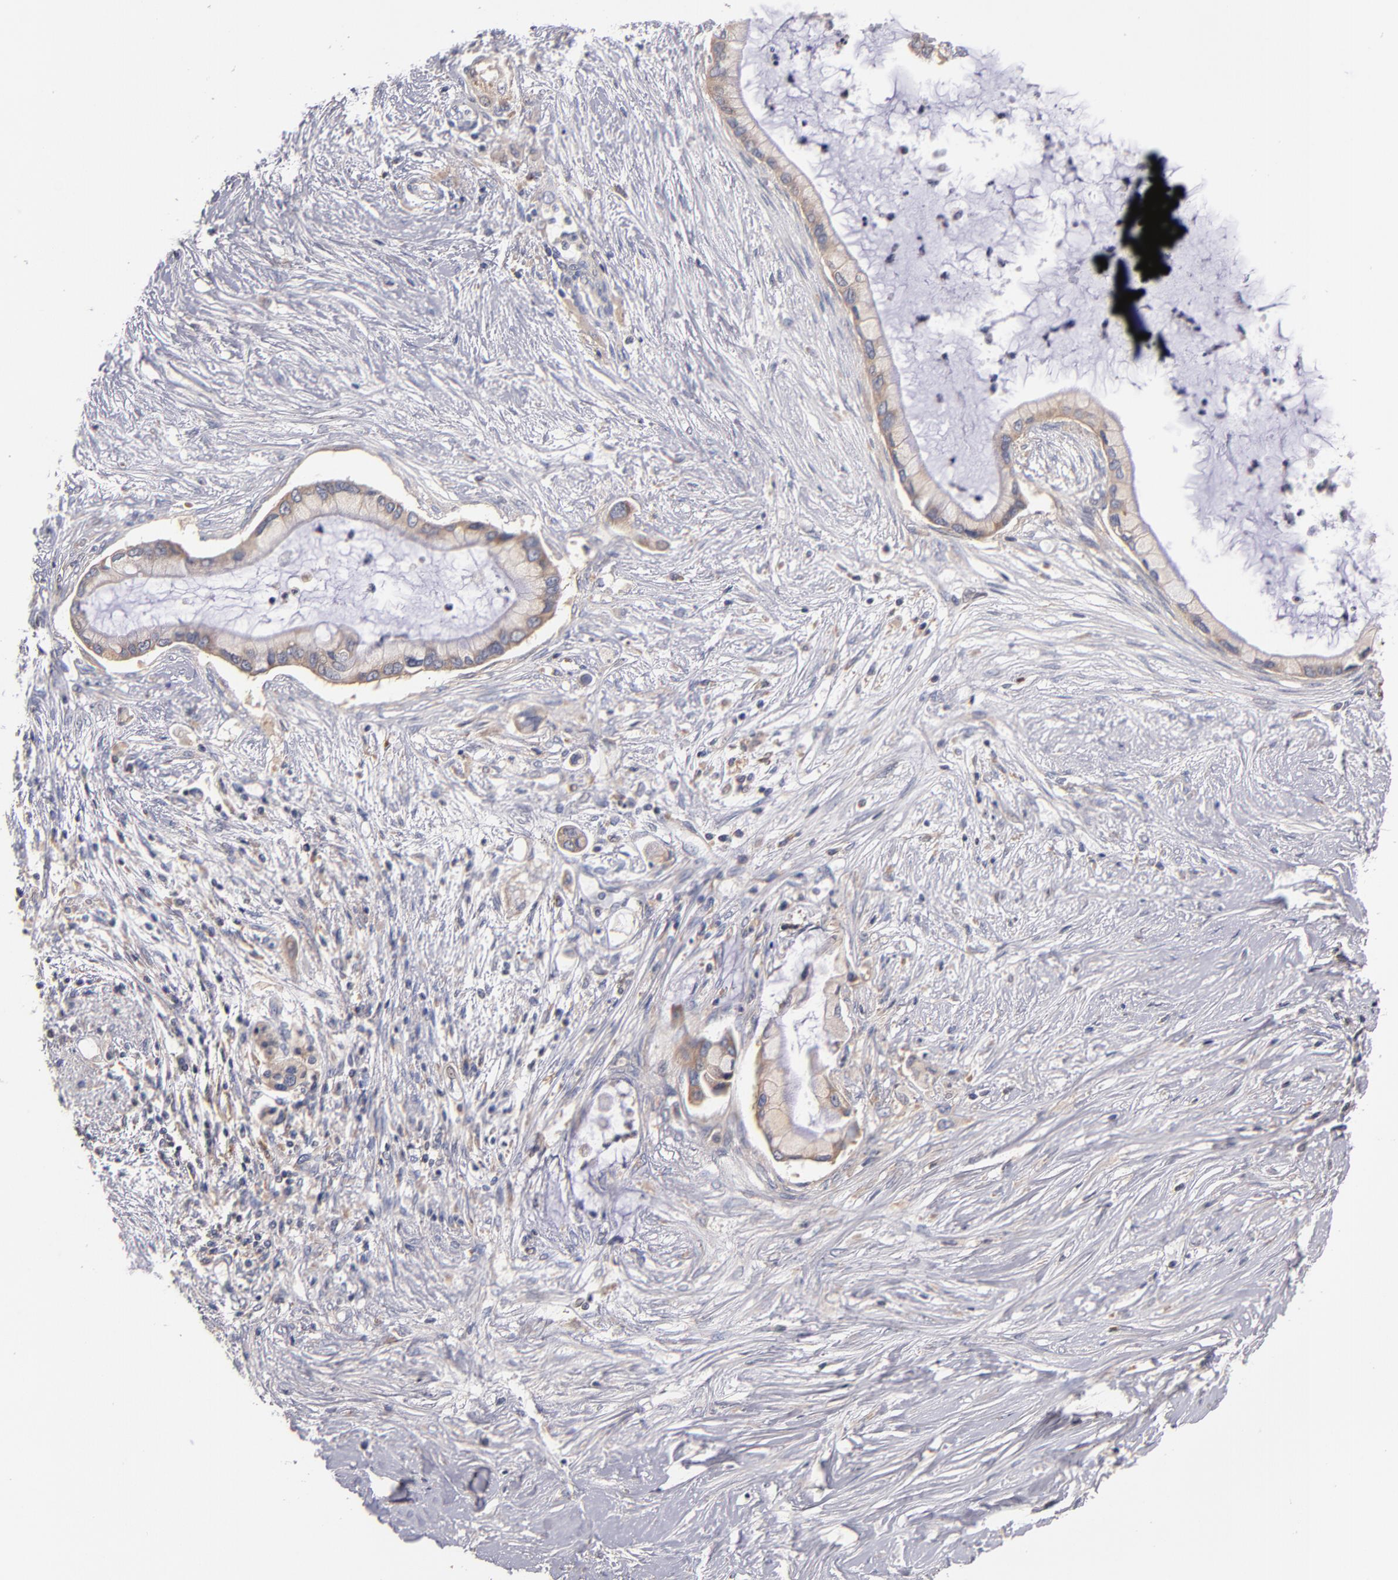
{"staining": {"intensity": "weak", "quantity": ">75%", "location": "cytoplasmic/membranous"}, "tissue": "pancreatic cancer", "cell_type": "Tumor cells", "image_type": "cancer", "snomed": [{"axis": "morphology", "description": "Adenocarcinoma, NOS"}, {"axis": "topography", "description": "Pancreas"}], "caption": "A brown stain shows weak cytoplasmic/membranous expression of a protein in pancreatic cancer (adenocarcinoma) tumor cells.", "gene": "DACT1", "patient": {"sex": "female", "age": 59}}